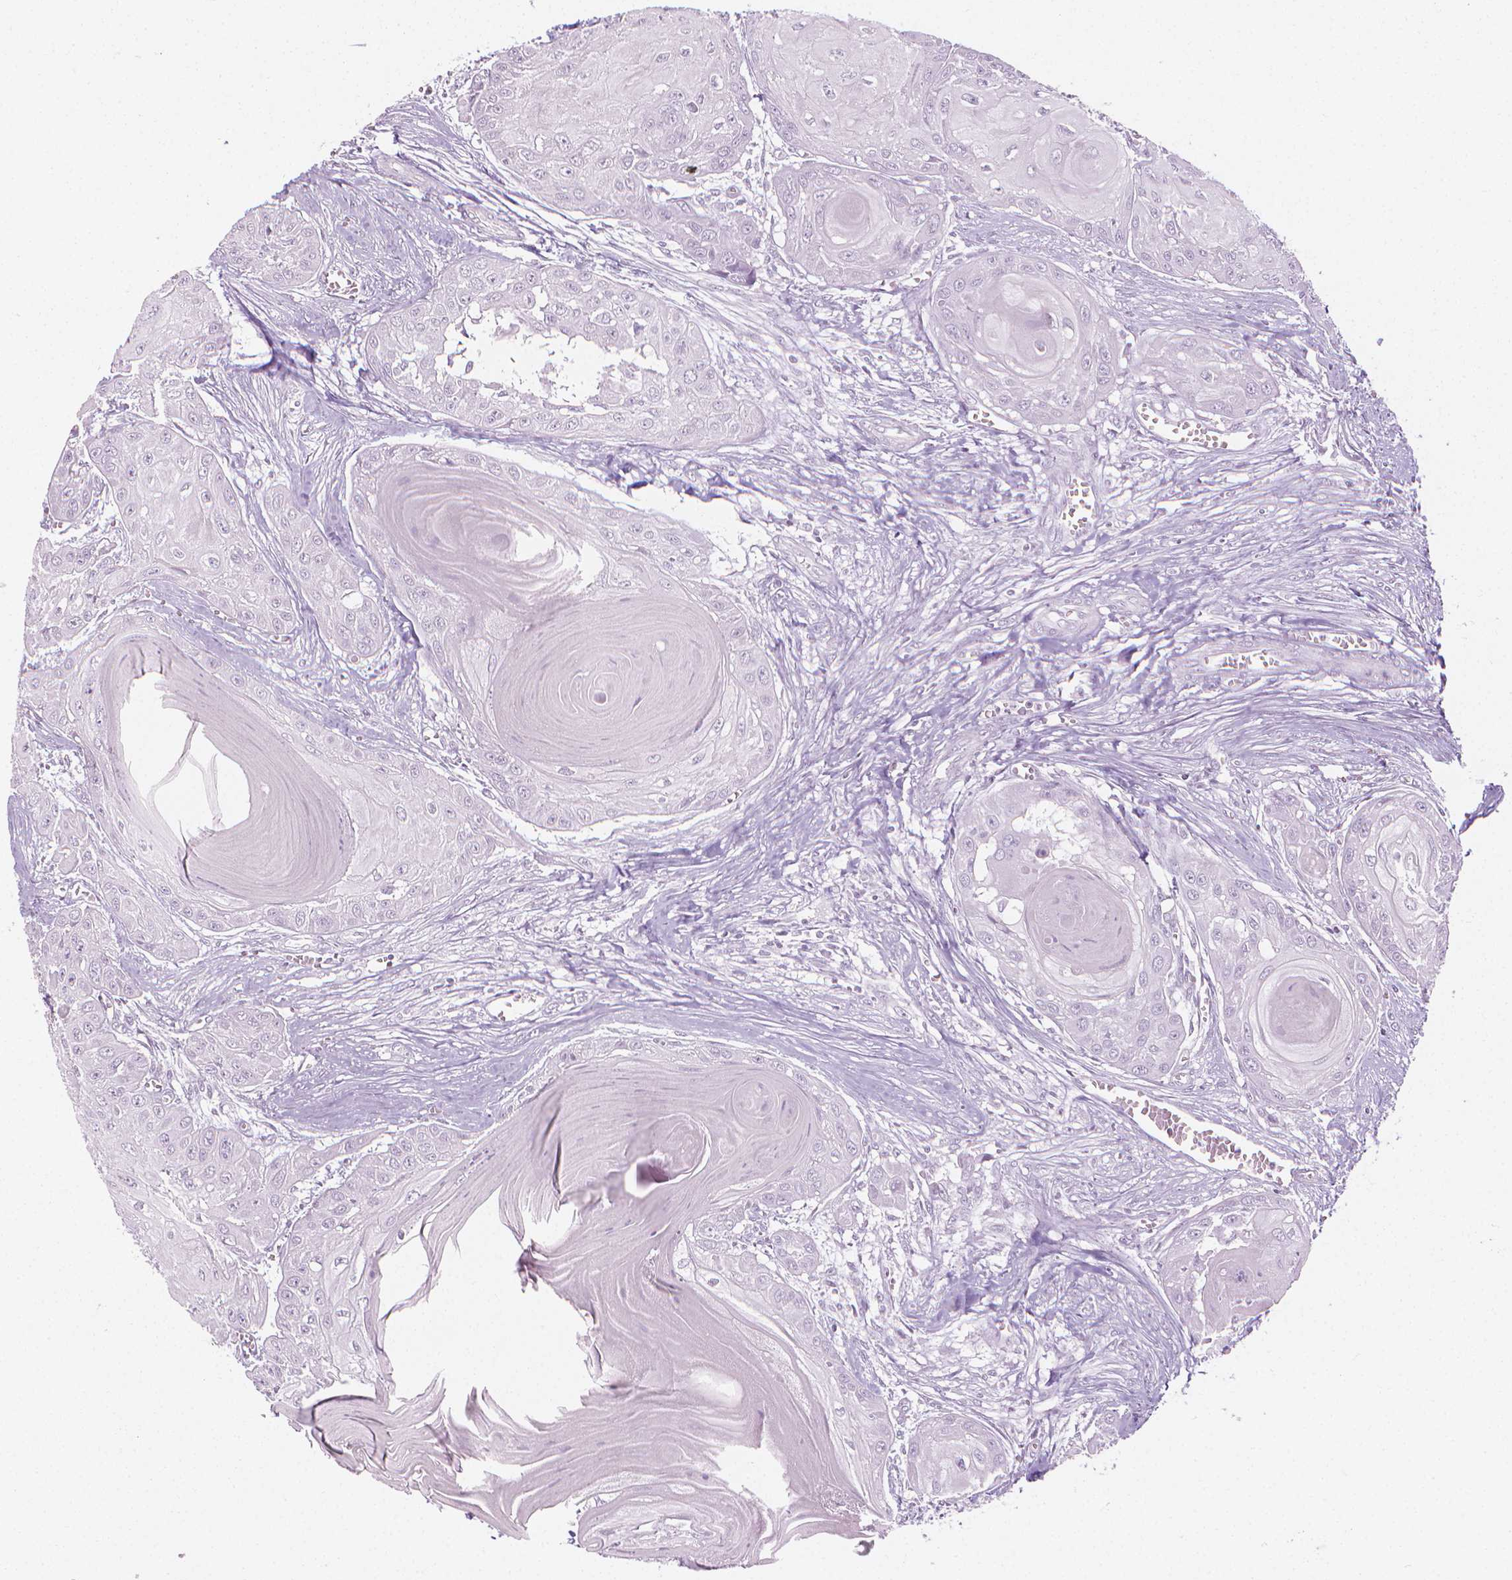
{"staining": {"intensity": "negative", "quantity": "none", "location": "none"}, "tissue": "head and neck cancer", "cell_type": "Tumor cells", "image_type": "cancer", "snomed": [{"axis": "morphology", "description": "Squamous cell carcinoma, NOS"}, {"axis": "topography", "description": "Oral tissue"}, {"axis": "topography", "description": "Head-Neck"}], "caption": "This is an immunohistochemistry photomicrograph of human head and neck squamous cell carcinoma. There is no positivity in tumor cells.", "gene": "CDKN1C", "patient": {"sex": "male", "age": 71}}